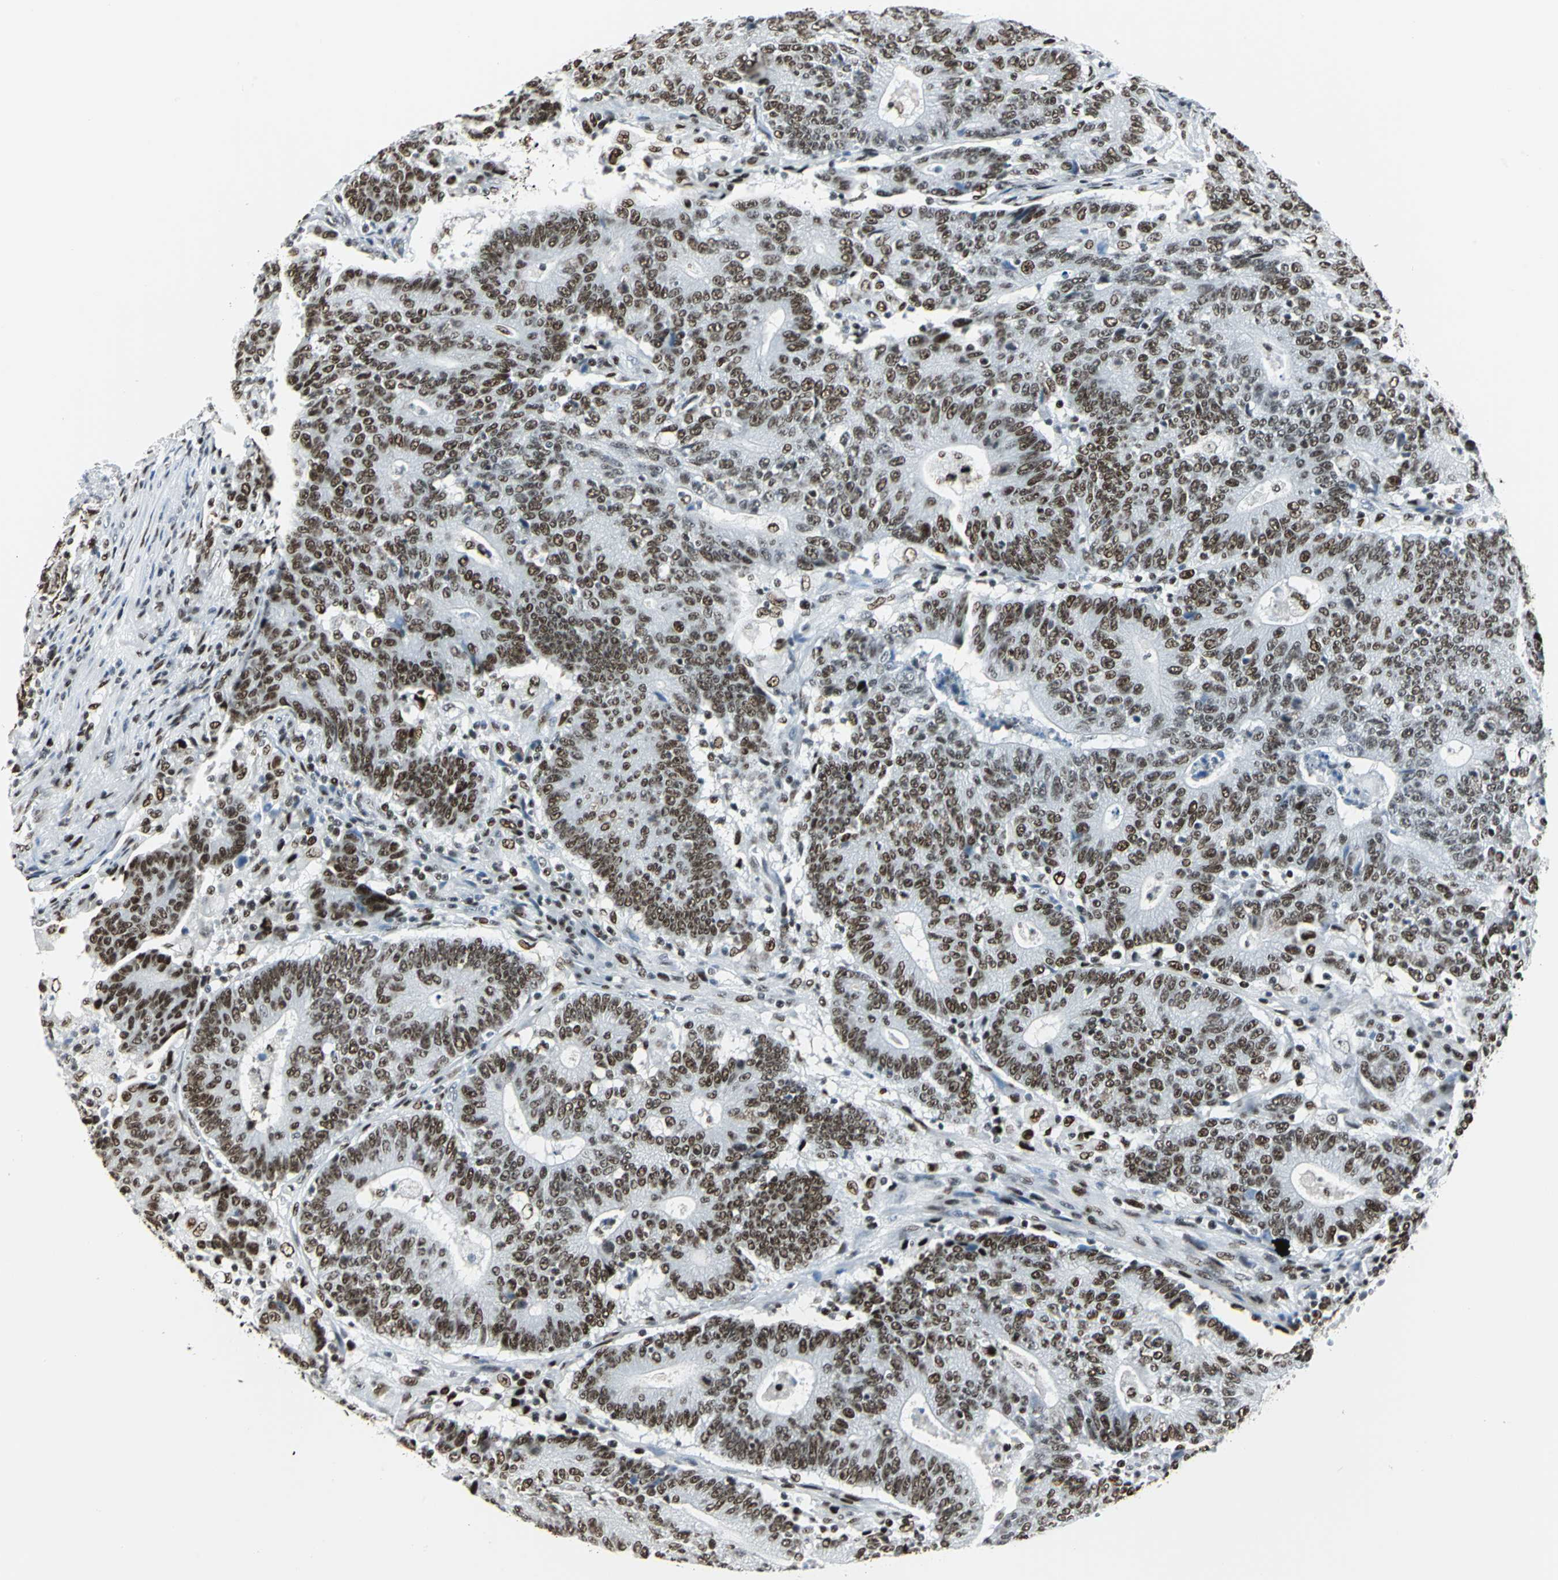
{"staining": {"intensity": "strong", "quantity": ">75%", "location": "nuclear"}, "tissue": "colorectal cancer", "cell_type": "Tumor cells", "image_type": "cancer", "snomed": [{"axis": "morphology", "description": "Normal tissue, NOS"}, {"axis": "morphology", "description": "Adenocarcinoma, NOS"}, {"axis": "topography", "description": "Colon"}], "caption": "A histopathology image showing strong nuclear positivity in approximately >75% of tumor cells in colorectal cancer, as visualized by brown immunohistochemical staining.", "gene": "HDAC2", "patient": {"sex": "female", "age": 75}}